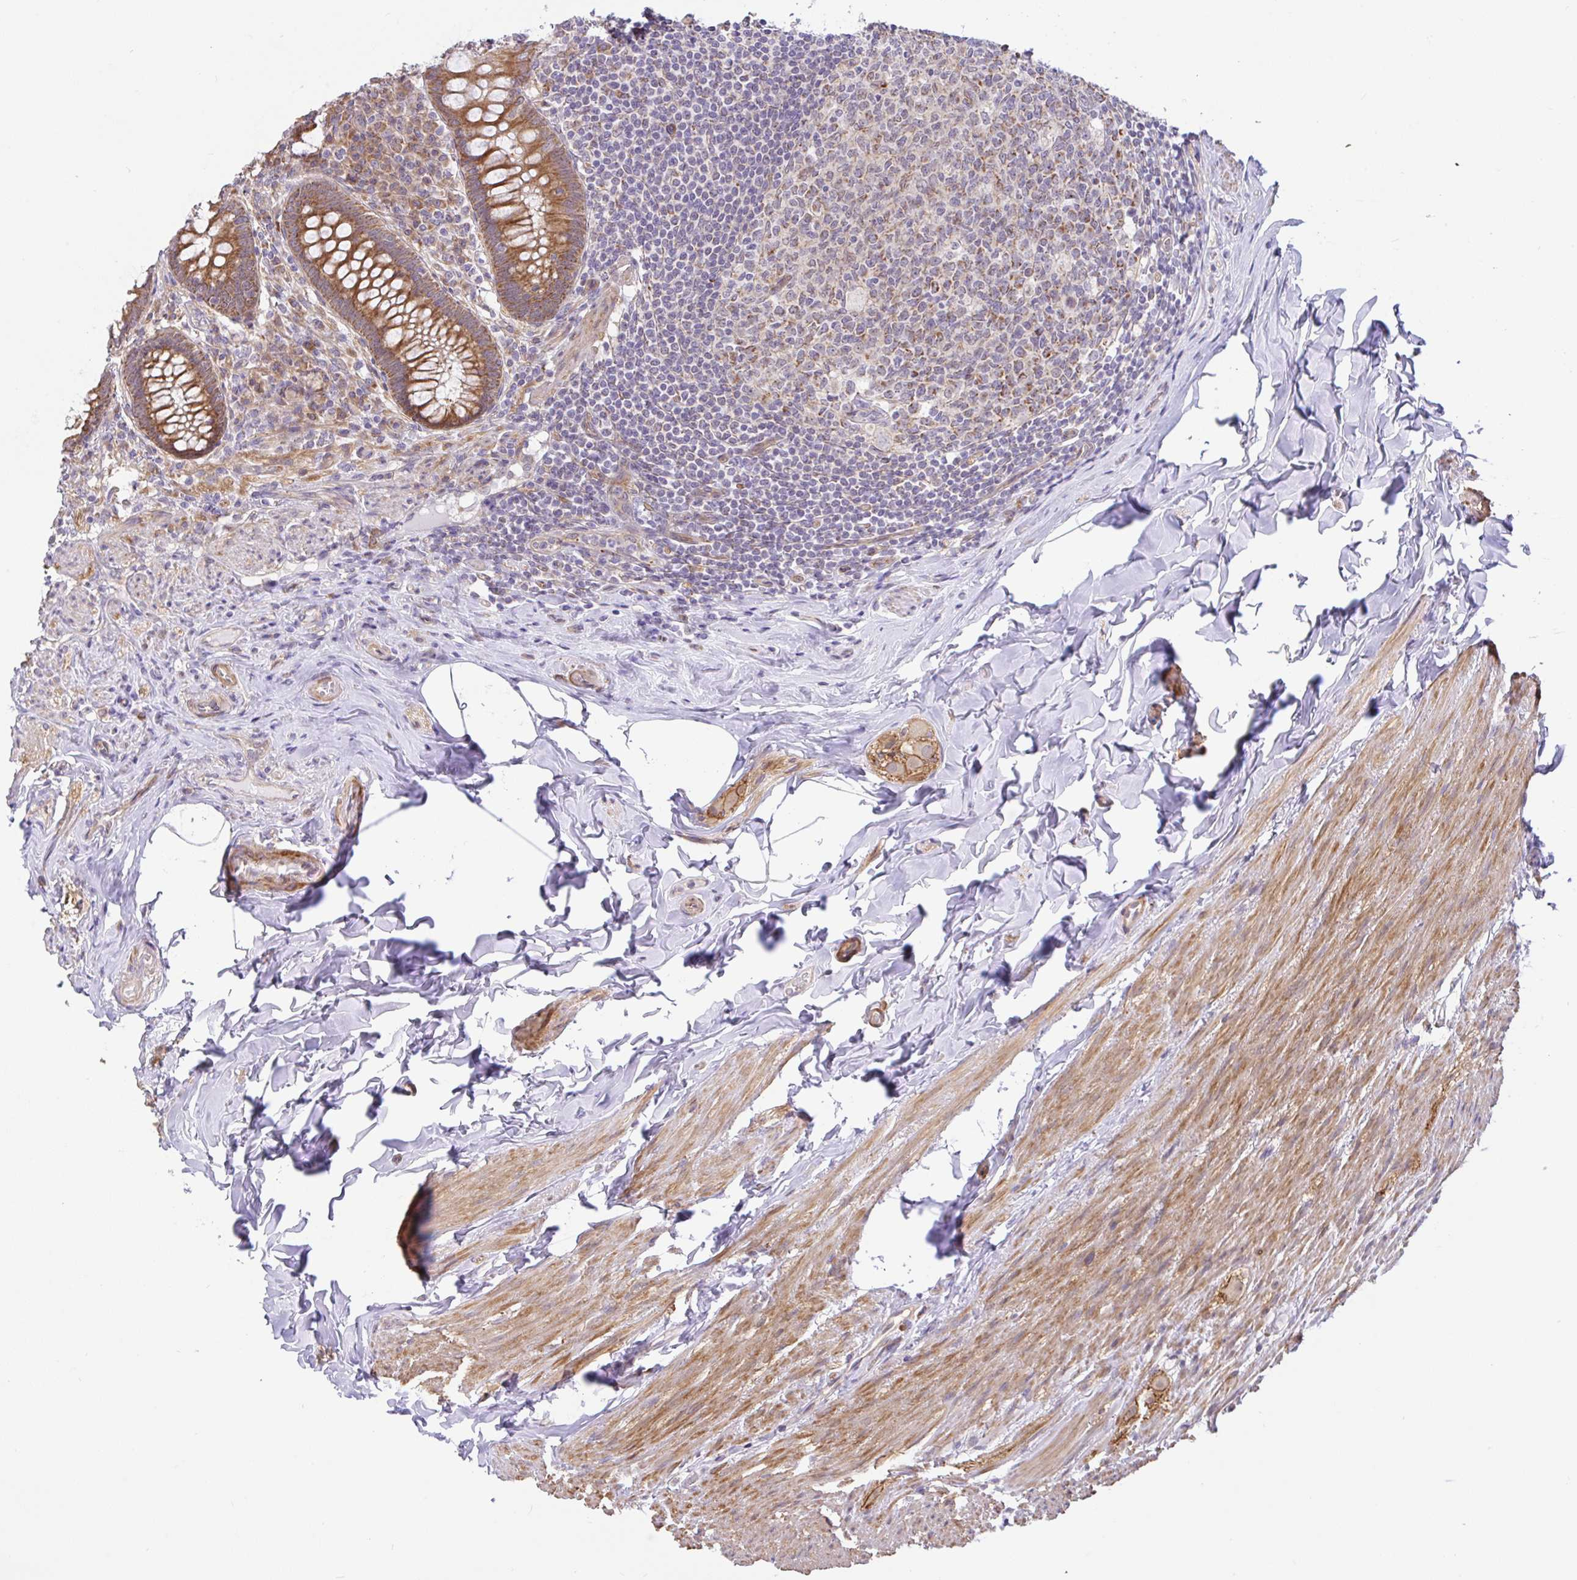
{"staining": {"intensity": "moderate", "quantity": ">75%", "location": "cytoplasmic/membranous"}, "tissue": "appendix", "cell_type": "Glandular cells", "image_type": "normal", "snomed": [{"axis": "morphology", "description": "Normal tissue, NOS"}, {"axis": "topography", "description": "Appendix"}], "caption": "Moderate cytoplasmic/membranous positivity is seen in about >75% of glandular cells in benign appendix.", "gene": "DLEU7", "patient": {"sex": "male", "age": 71}}